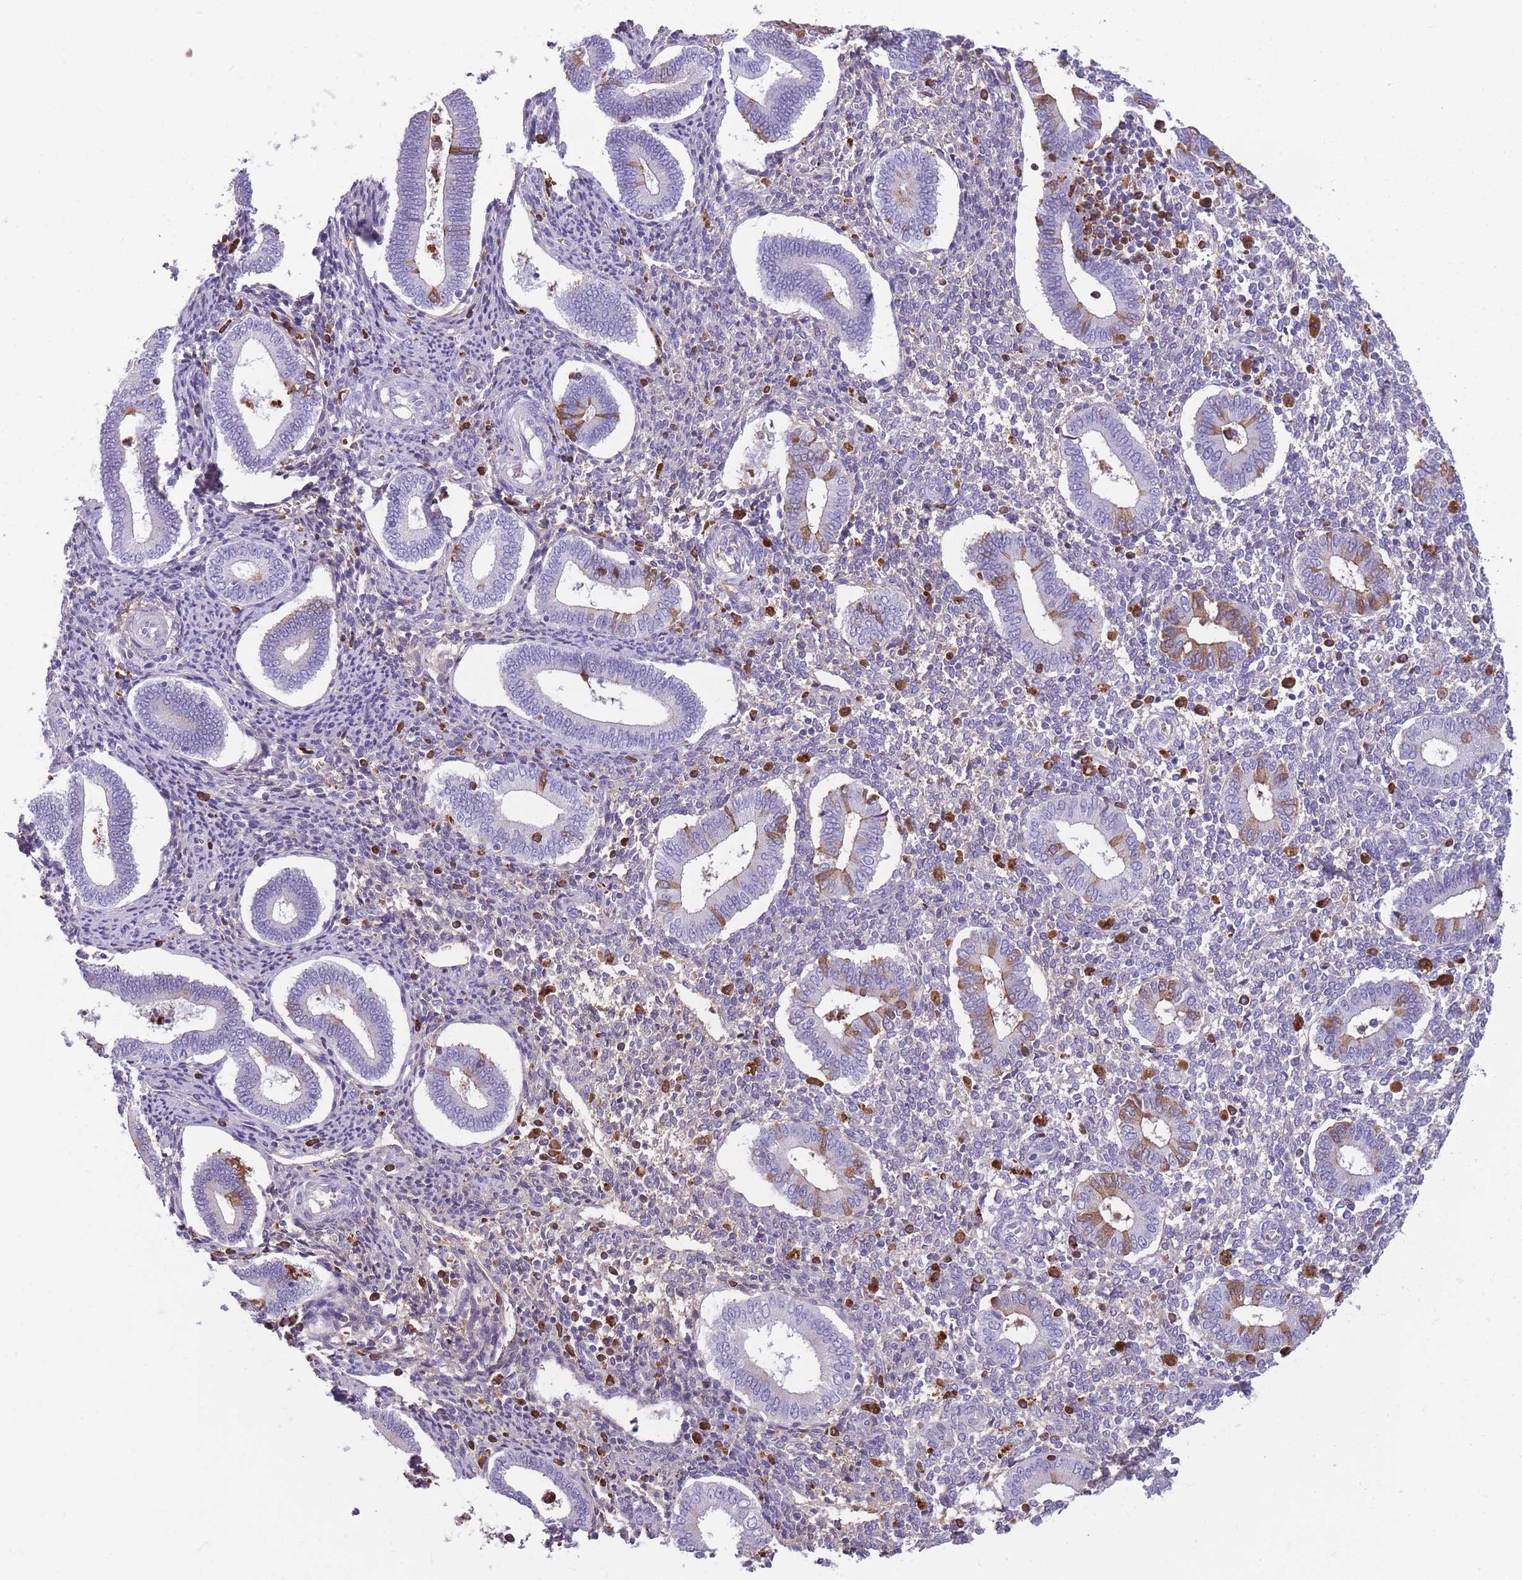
{"staining": {"intensity": "weak", "quantity": "25%-75%", "location": "cytoplasmic/membranous"}, "tissue": "endometrium", "cell_type": "Cells in endometrial stroma", "image_type": "normal", "snomed": [{"axis": "morphology", "description": "Normal tissue, NOS"}, {"axis": "topography", "description": "Endometrium"}], "caption": "The immunohistochemical stain shows weak cytoplasmic/membranous staining in cells in endometrial stroma of benign endometrium. (brown staining indicates protein expression, while blue staining denotes nuclei).", "gene": "GNAT1", "patient": {"sex": "female", "age": 44}}